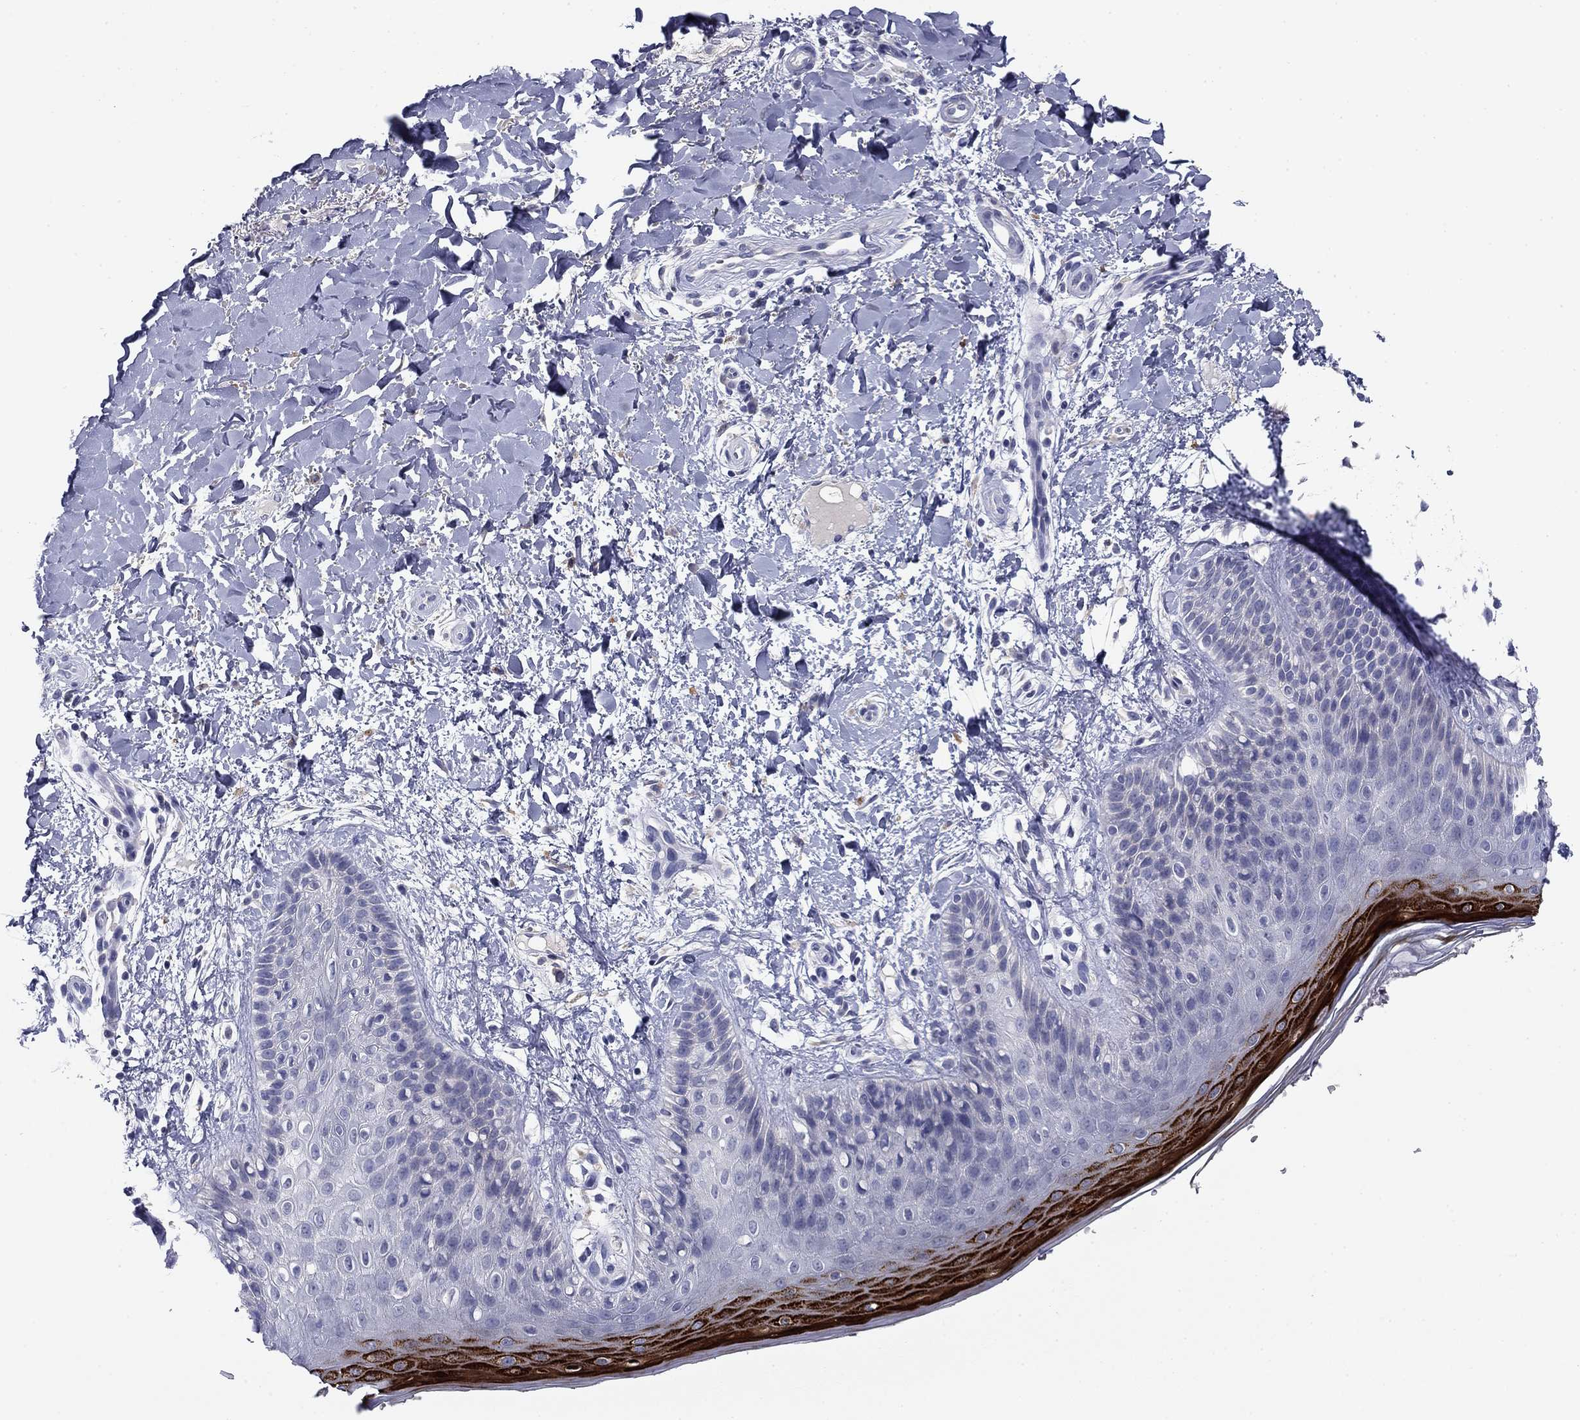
{"staining": {"intensity": "strong", "quantity": "<25%", "location": "cytoplasmic/membranous"}, "tissue": "skin", "cell_type": "Epidermal cells", "image_type": "normal", "snomed": [{"axis": "morphology", "description": "Normal tissue, NOS"}, {"axis": "topography", "description": "Anal"}], "caption": "The immunohistochemical stain highlights strong cytoplasmic/membranous expression in epidermal cells of unremarkable skin.", "gene": "CNTNAP4", "patient": {"sex": "male", "age": 36}}